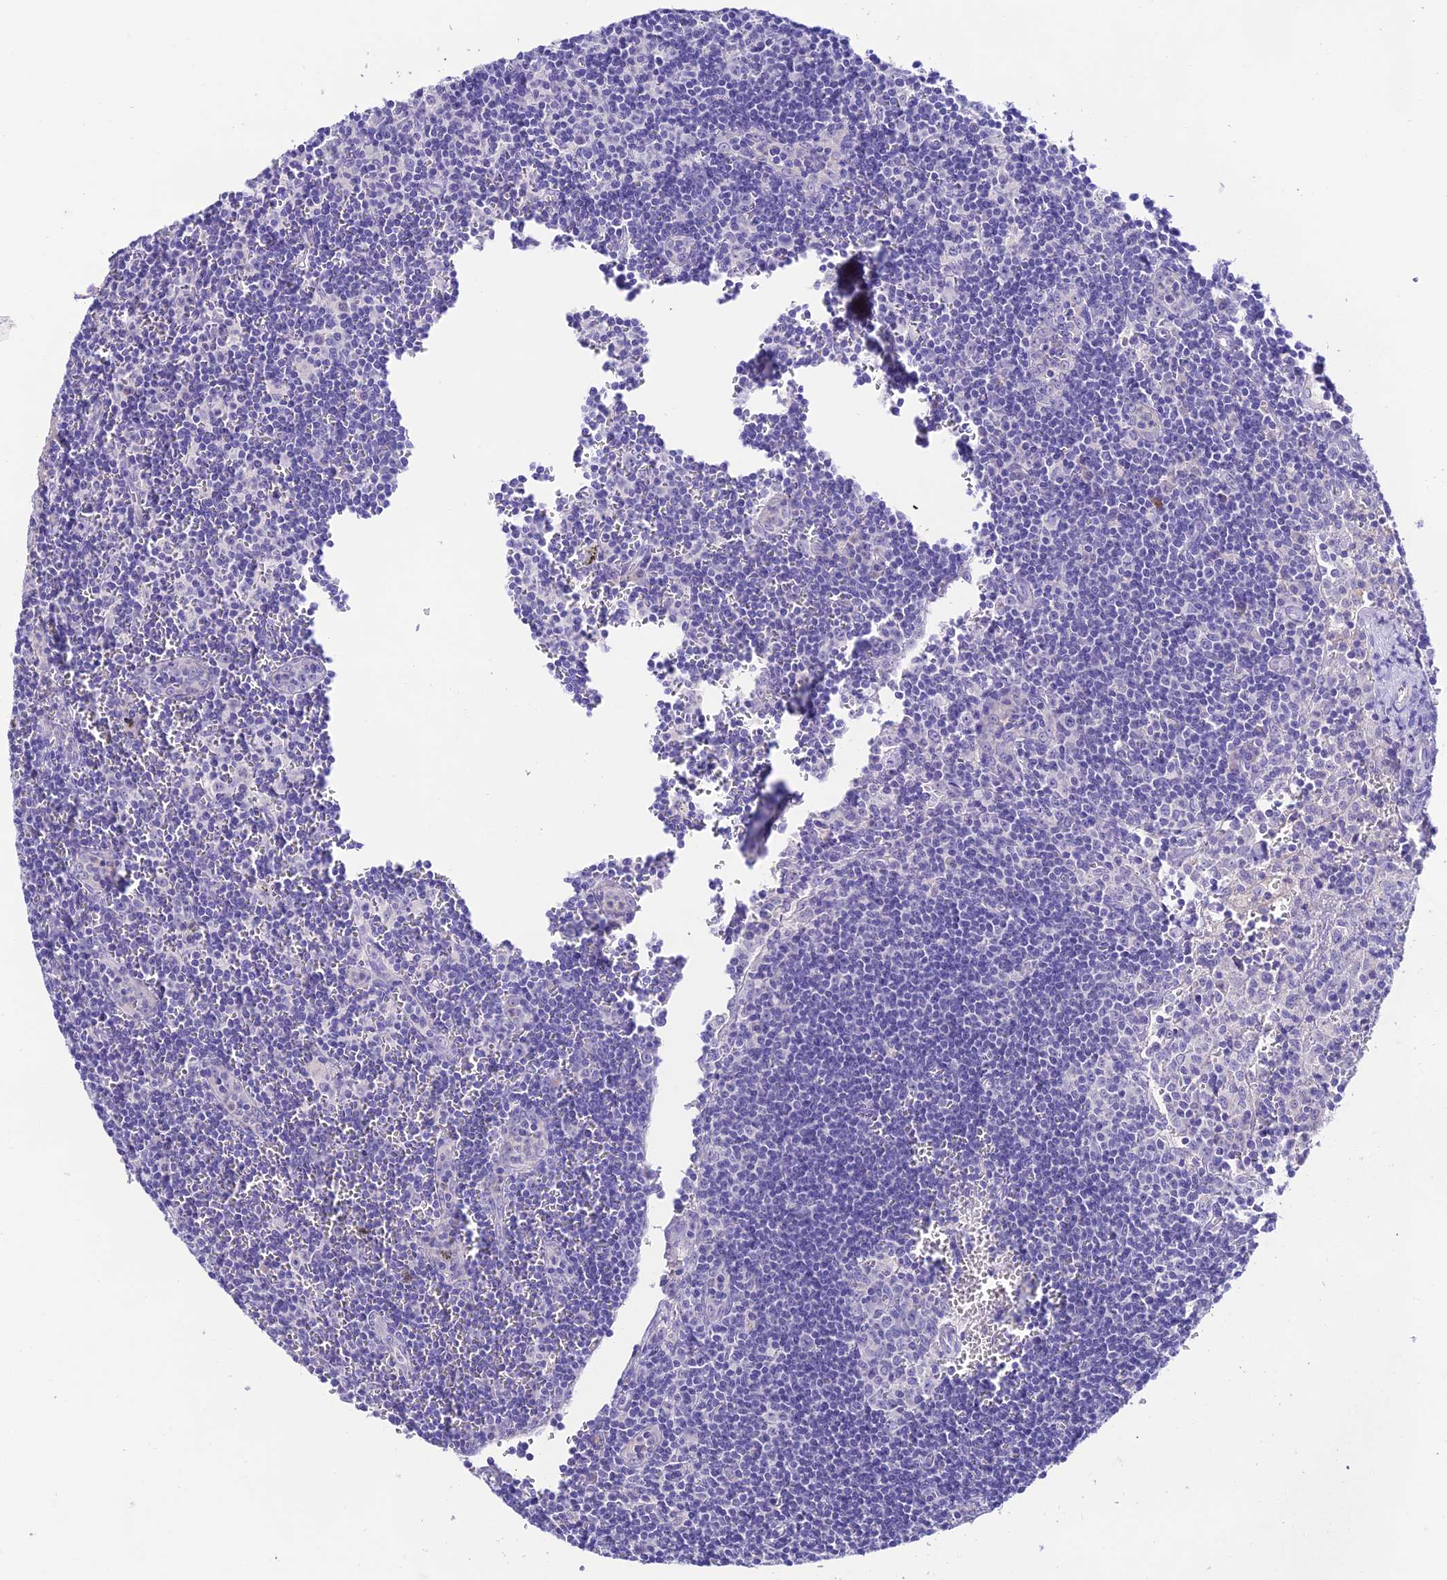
{"staining": {"intensity": "negative", "quantity": "none", "location": "none"}, "tissue": "lymph node", "cell_type": "Germinal center cells", "image_type": "normal", "snomed": [{"axis": "morphology", "description": "Normal tissue, NOS"}, {"axis": "topography", "description": "Lymph node"}], "caption": "DAB immunohistochemical staining of unremarkable human lymph node demonstrates no significant staining in germinal center cells. (DAB (3,3'-diaminobenzidine) IHC visualized using brightfield microscopy, high magnification).", "gene": "NLRP6", "patient": {"sex": "female", "age": 32}}